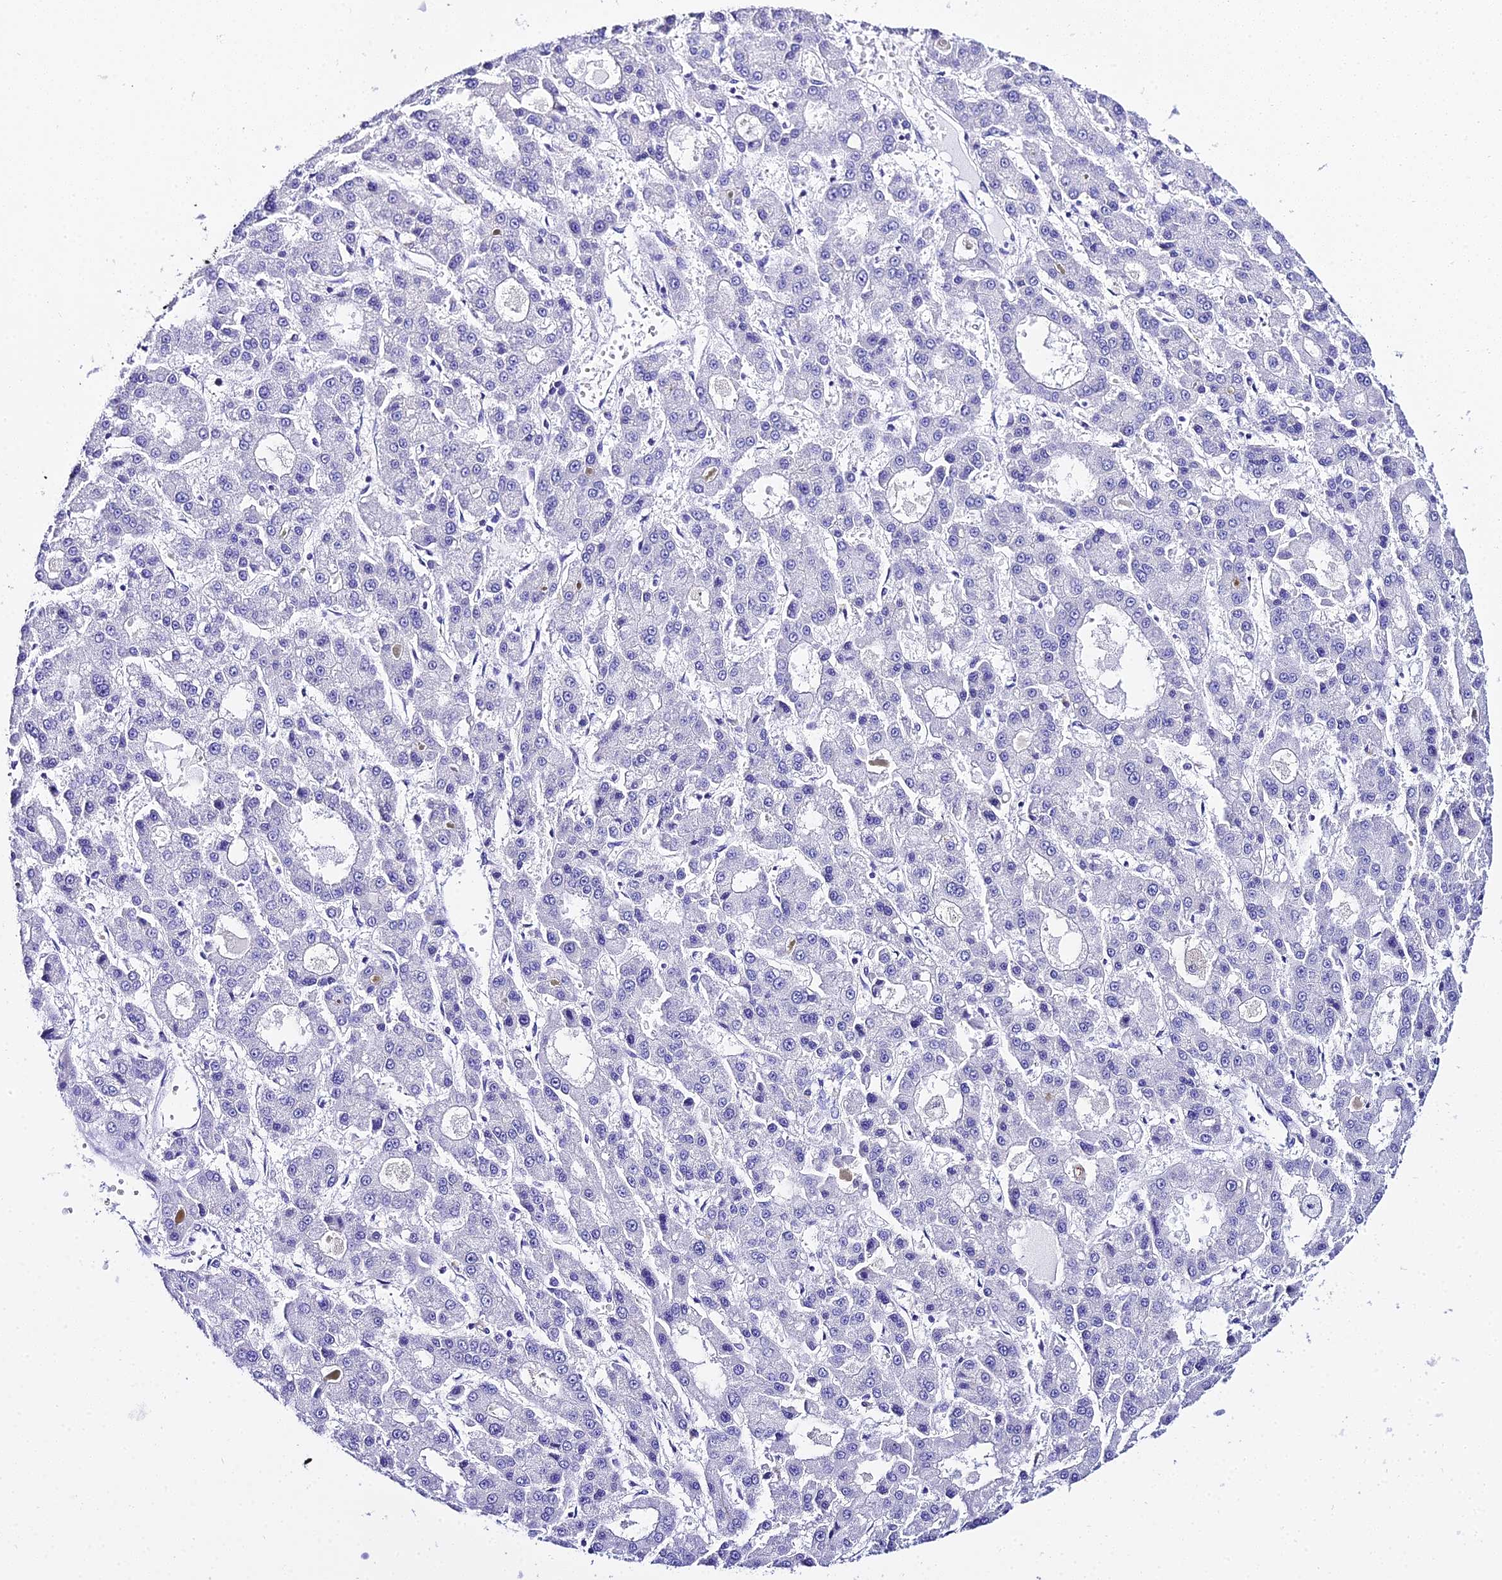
{"staining": {"intensity": "negative", "quantity": "none", "location": "none"}, "tissue": "liver cancer", "cell_type": "Tumor cells", "image_type": "cancer", "snomed": [{"axis": "morphology", "description": "Carcinoma, Hepatocellular, NOS"}, {"axis": "topography", "description": "Liver"}], "caption": "IHC of liver hepatocellular carcinoma displays no staining in tumor cells. Nuclei are stained in blue.", "gene": "TRMT44", "patient": {"sex": "male", "age": 70}}